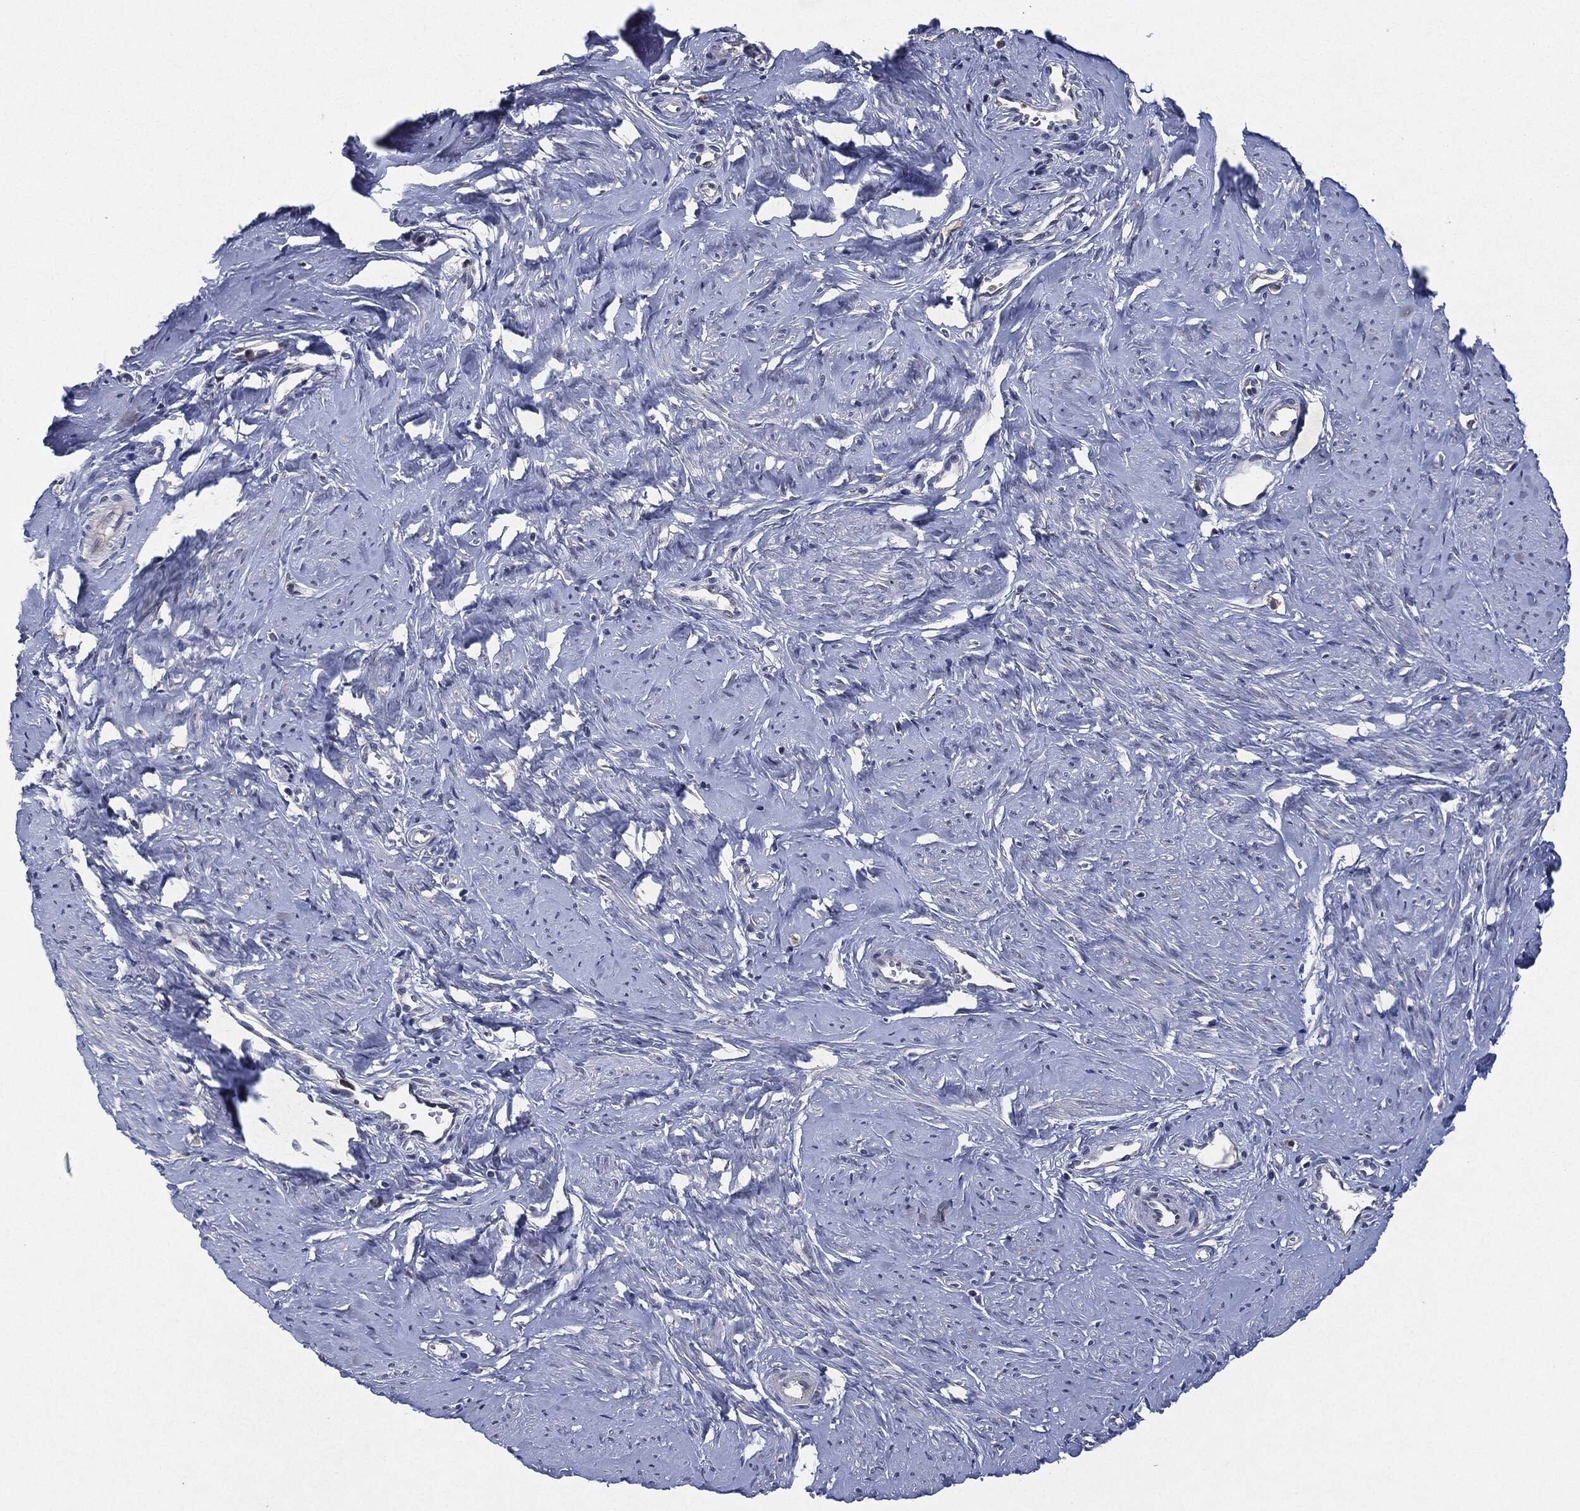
{"staining": {"intensity": "negative", "quantity": "none", "location": "none"}, "tissue": "smooth muscle", "cell_type": "Smooth muscle cells", "image_type": "normal", "snomed": [{"axis": "morphology", "description": "Normal tissue, NOS"}, {"axis": "topography", "description": "Smooth muscle"}], "caption": "IHC histopathology image of normal smooth muscle: smooth muscle stained with DAB demonstrates no significant protein expression in smooth muscle cells.", "gene": "SLC31A2", "patient": {"sex": "female", "age": 48}}